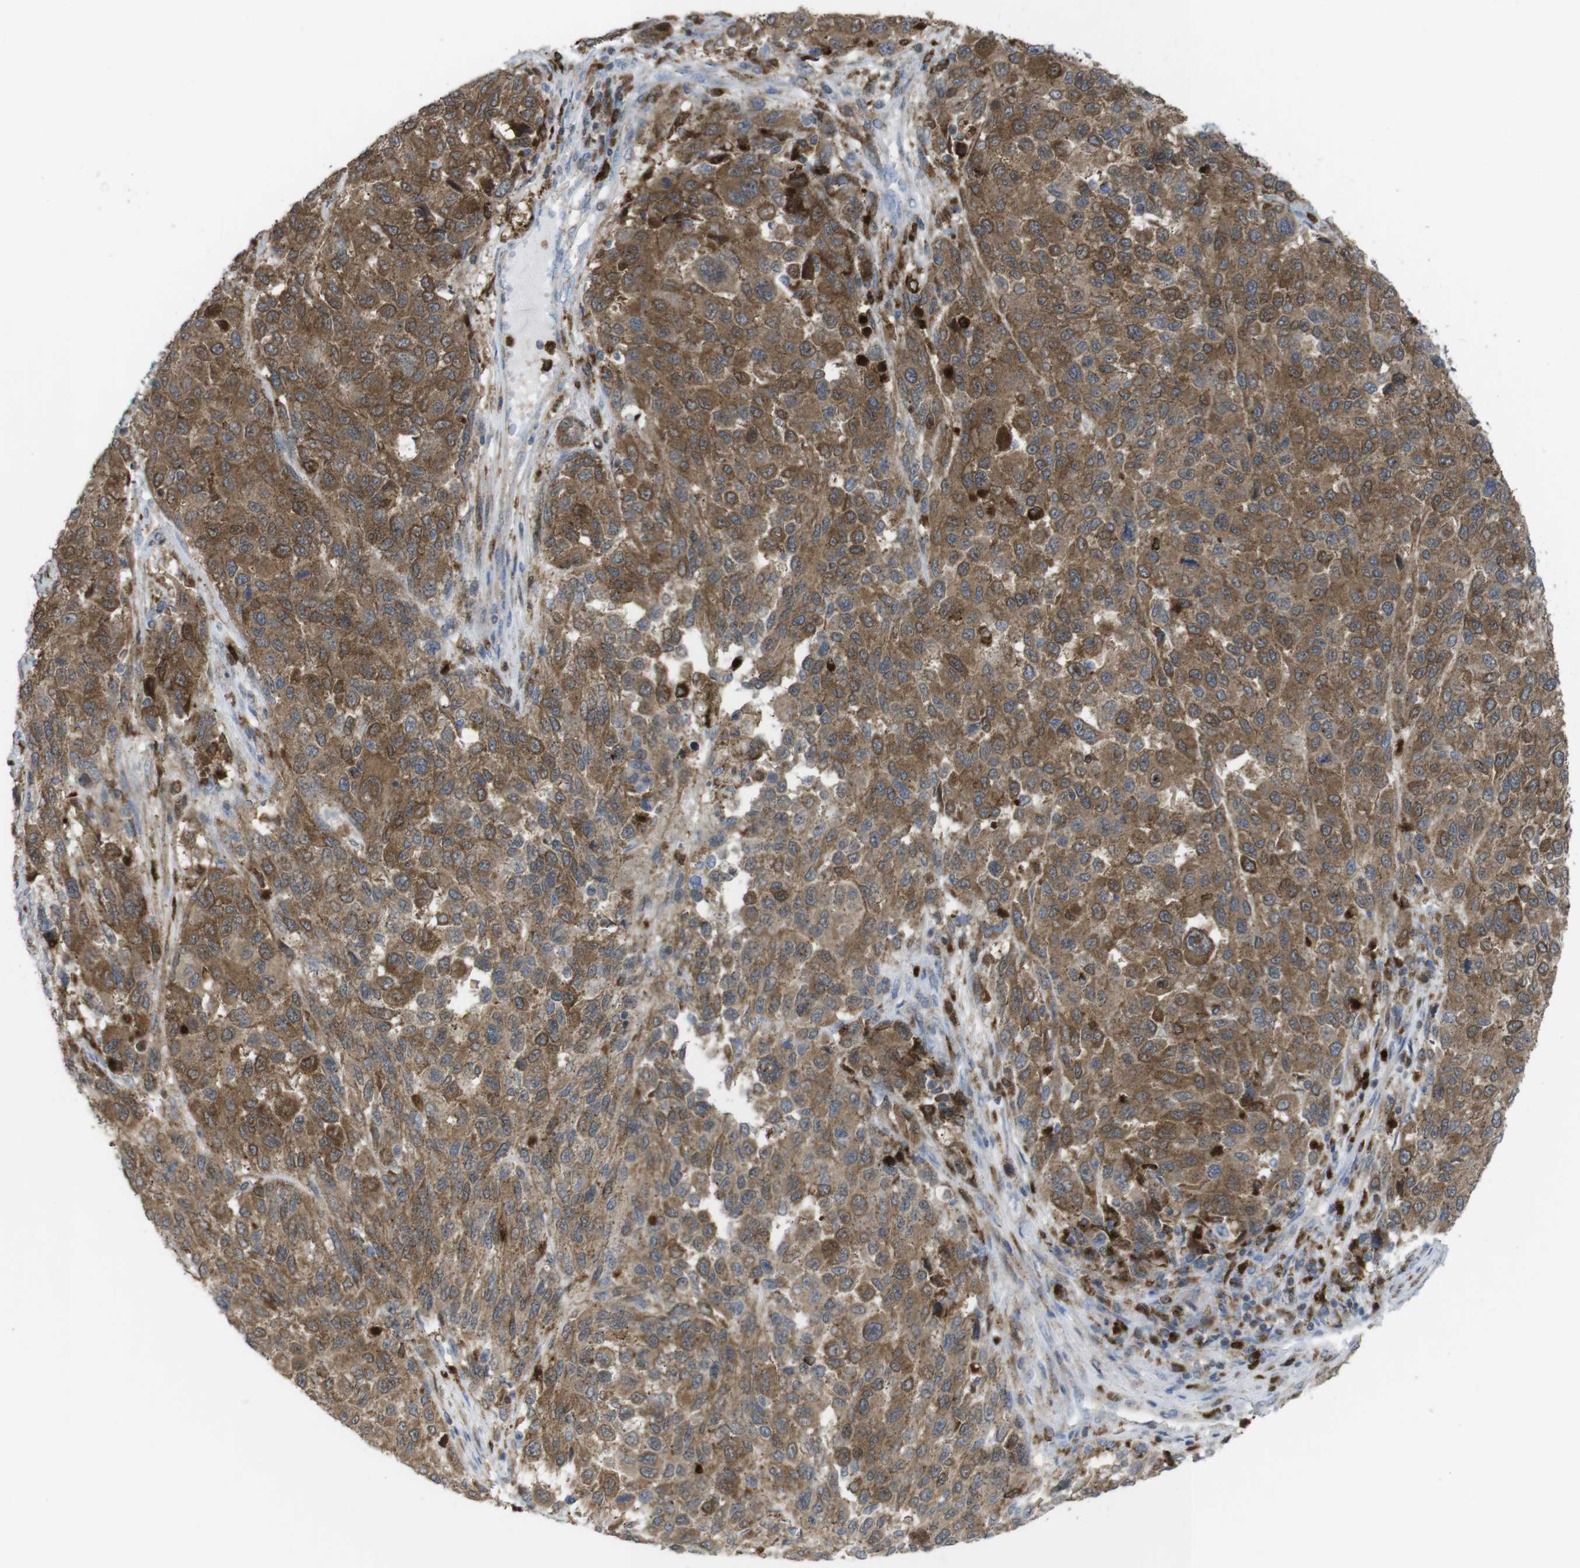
{"staining": {"intensity": "strong", "quantity": ">75%", "location": "cytoplasmic/membranous"}, "tissue": "melanoma", "cell_type": "Tumor cells", "image_type": "cancer", "snomed": [{"axis": "morphology", "description": "Malignant melanoma, Metastatic site"}, {"axis": "topography", "description": "Lymph node"}], "caption": "Protein staining by immunohistochemistry shows strong cytoplasmic/membranous expression in about >75% of tumor cells in melanoma. (Brightfield microscopy of DAB IHC at high magnification).", "gene": "PRKCD", "patient": {"sex": "male", "age": 61}}